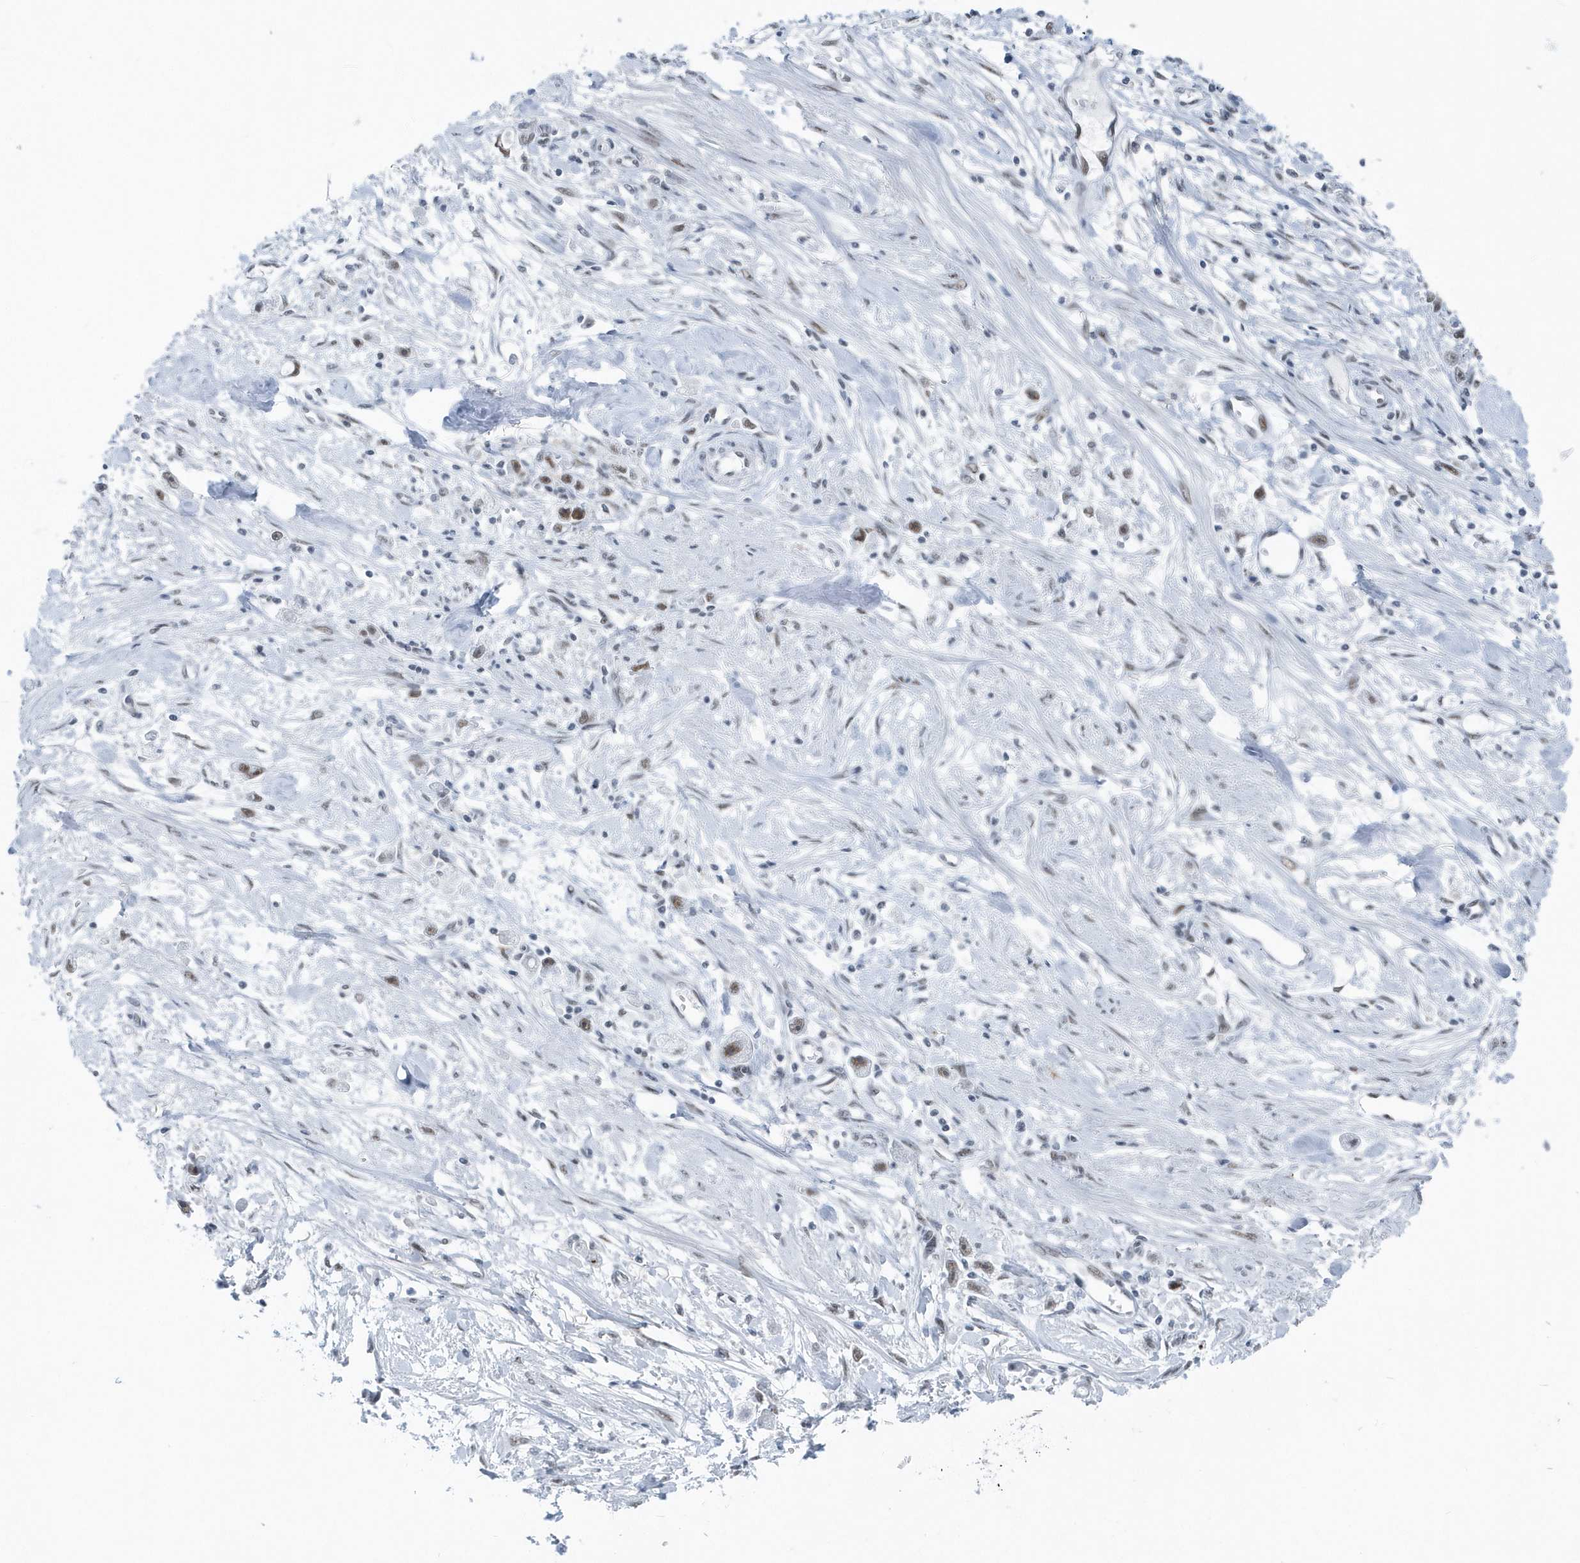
{"staining": {"intensity": "weak", "quantity": "25%-75%", "location": "nuclear"}, "tissue": "stomach cancer", "cell_type": "Tumor cells", "image_type": "cancer", "snomed": [{"axis": "morphology", "description": "Adenocarcinoma, NOS"}, {"axis": "topography", "description": "Stomach"}], "caption": "A brown stain shows weak nuclear expression of a protein in human stomach cancer (adenocarcinoma) tumor cells.", "gene": "FIP1L1", "patient": {"sex": "female", "age": 59}}